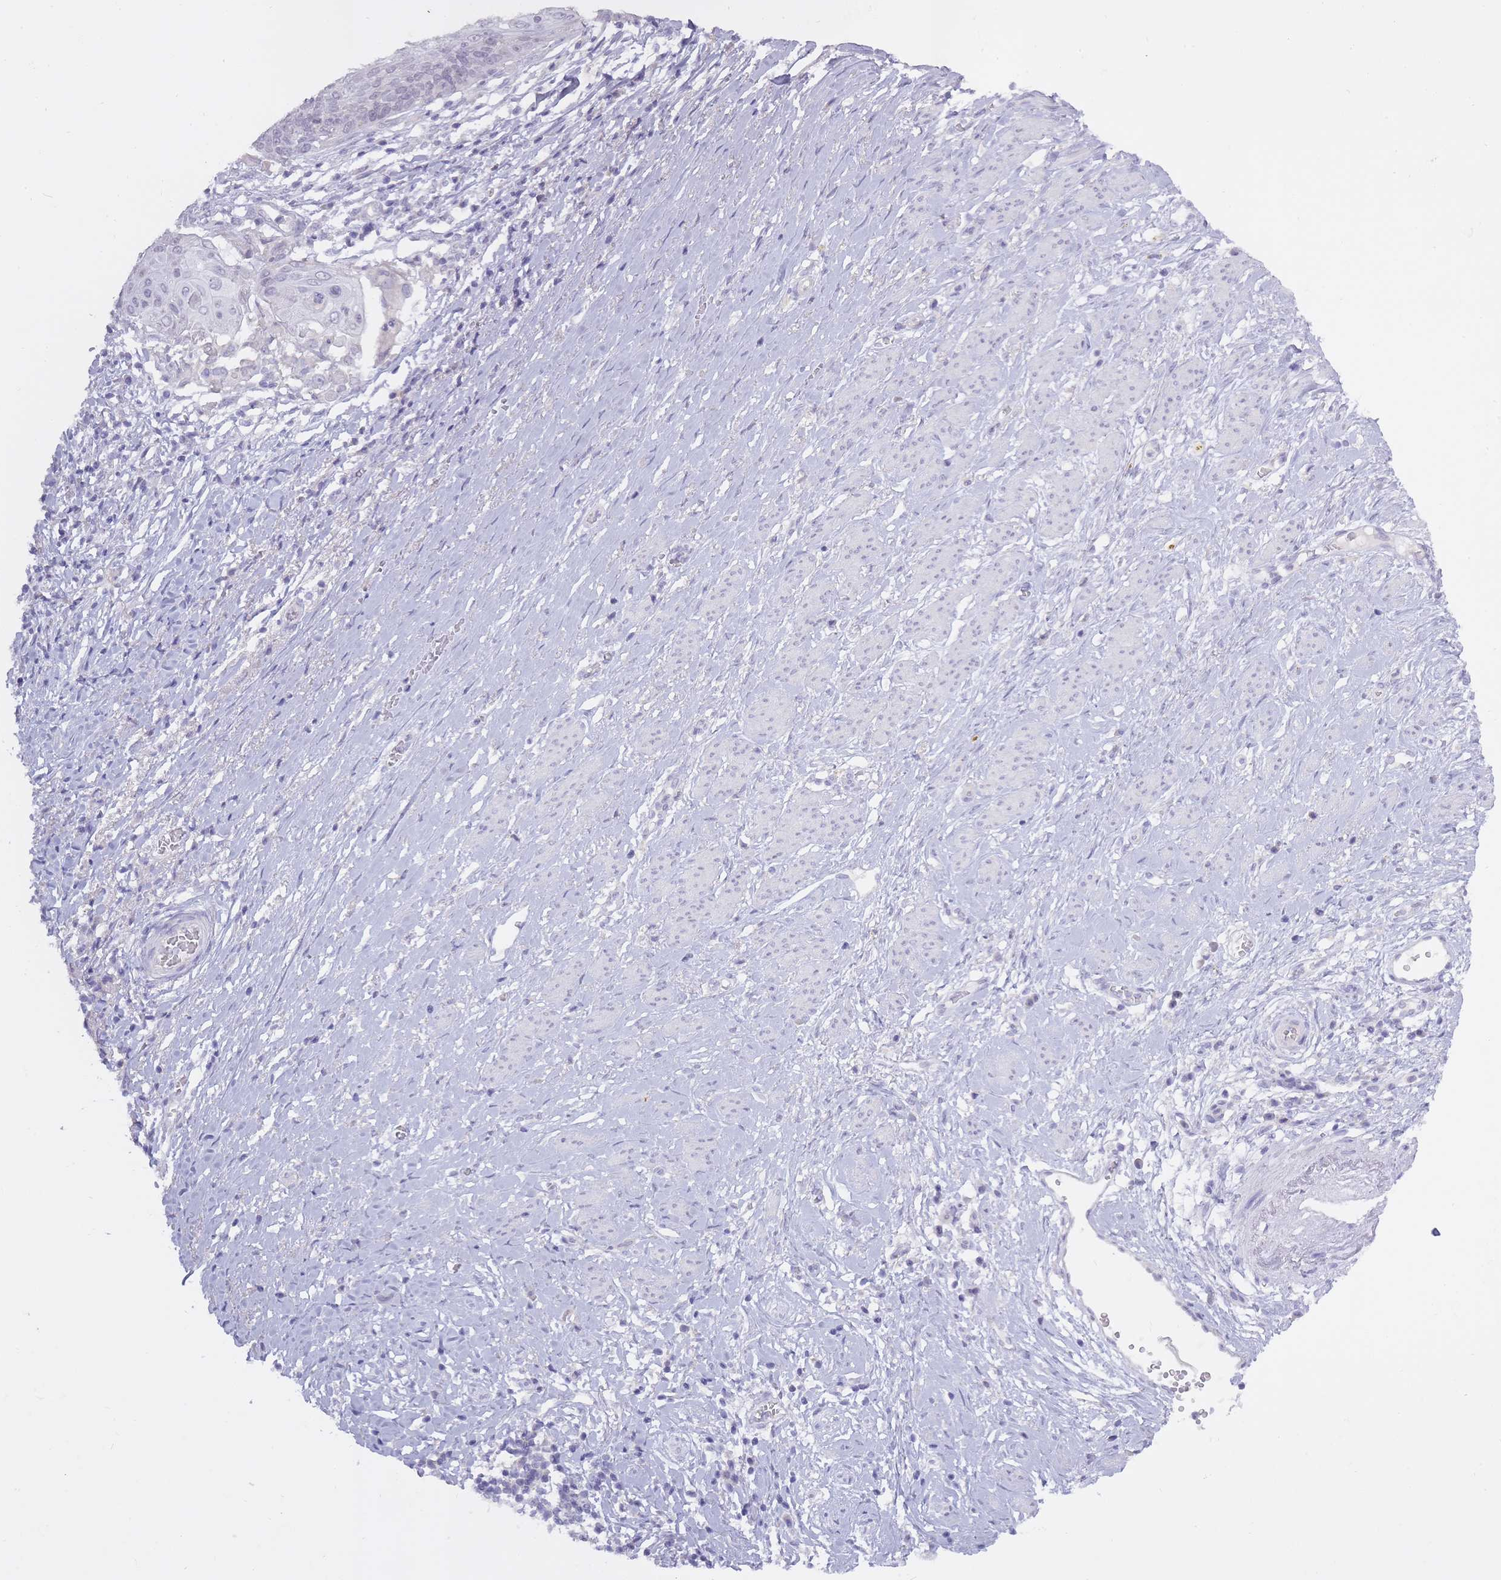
{"staining": {"intensity": "negative", "quantity": "none", "location": "none"}, "tissue": "cervical cancer", "cell_type": "Tumor cells", "image_type": "cancer", "snomed": [{"axis": "morphology", "description": "Squamous cell carcinoma, NOS"}, {"axis": "topography", "description": "Cervix"}], "caption": "Tumor cells are negative for protein expression in human cervical cancer (squamous cell carcinoma). Brightfield microscopy of IHC stained with DAB (brown) and hematoxylin (blue), captured at high magnification.", "gene": "BDKRB2", "patient": {"sex": "female", "age": 39}}